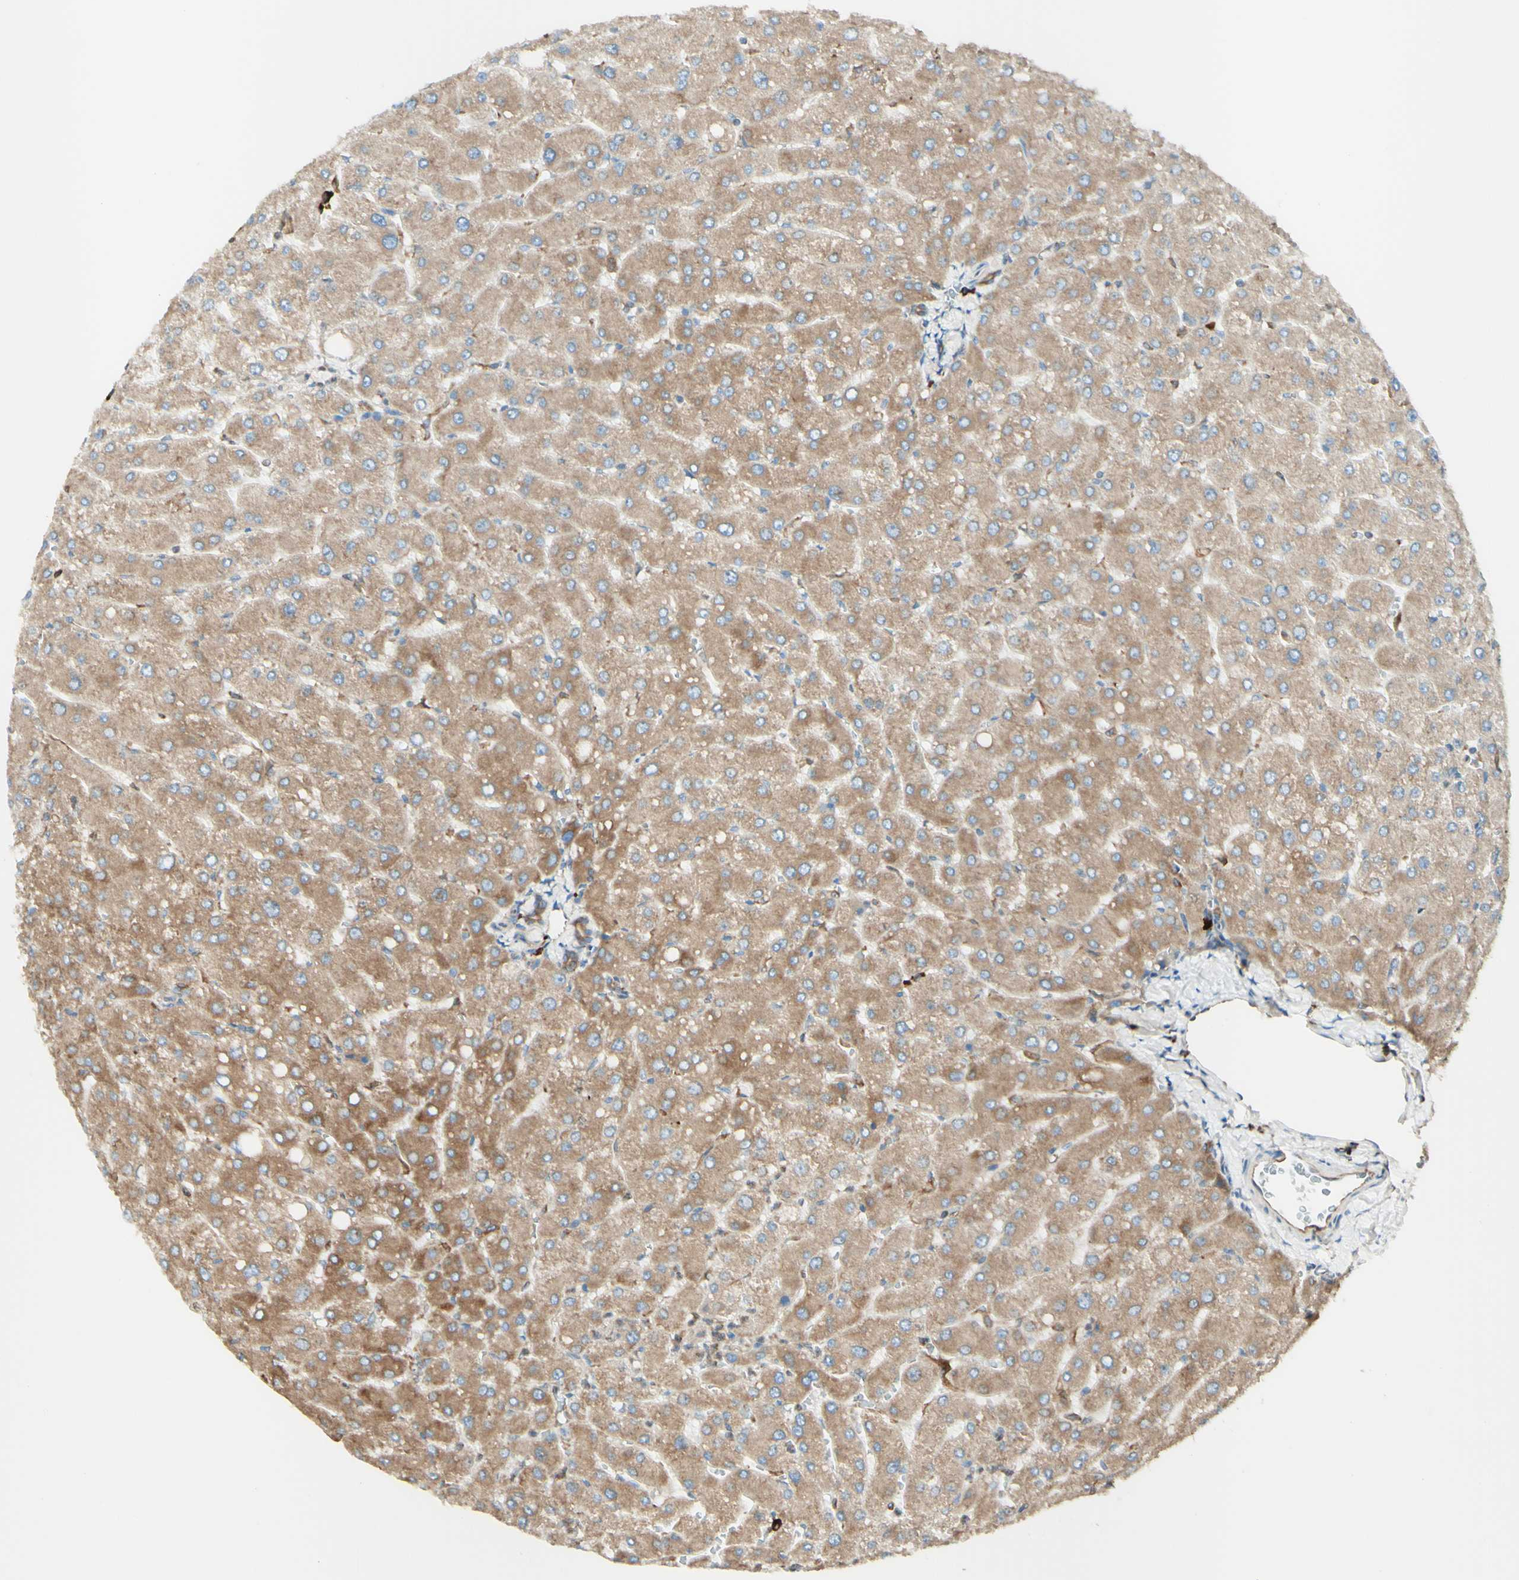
{"staining": {"intensity": "moderate", "quantity": ">75%", "location": "cytoplasmic/membranous"}, "tissue": "liver", "cell_type": "Cholangiocytes", "image_type": "normal", "snomed": [{"axis": "morphology", "description": "Normal tissue, NOS"}, {"axis": "topography", "description": "Liver"}], "caption": "Brown immunohistochemical staining in benign liver displays moderate cytoplasmic/membranous staining in about >75% of cholangiocytes.", "gene": "DNAJB11", "patient": {"sex": "male", "age": 55}}